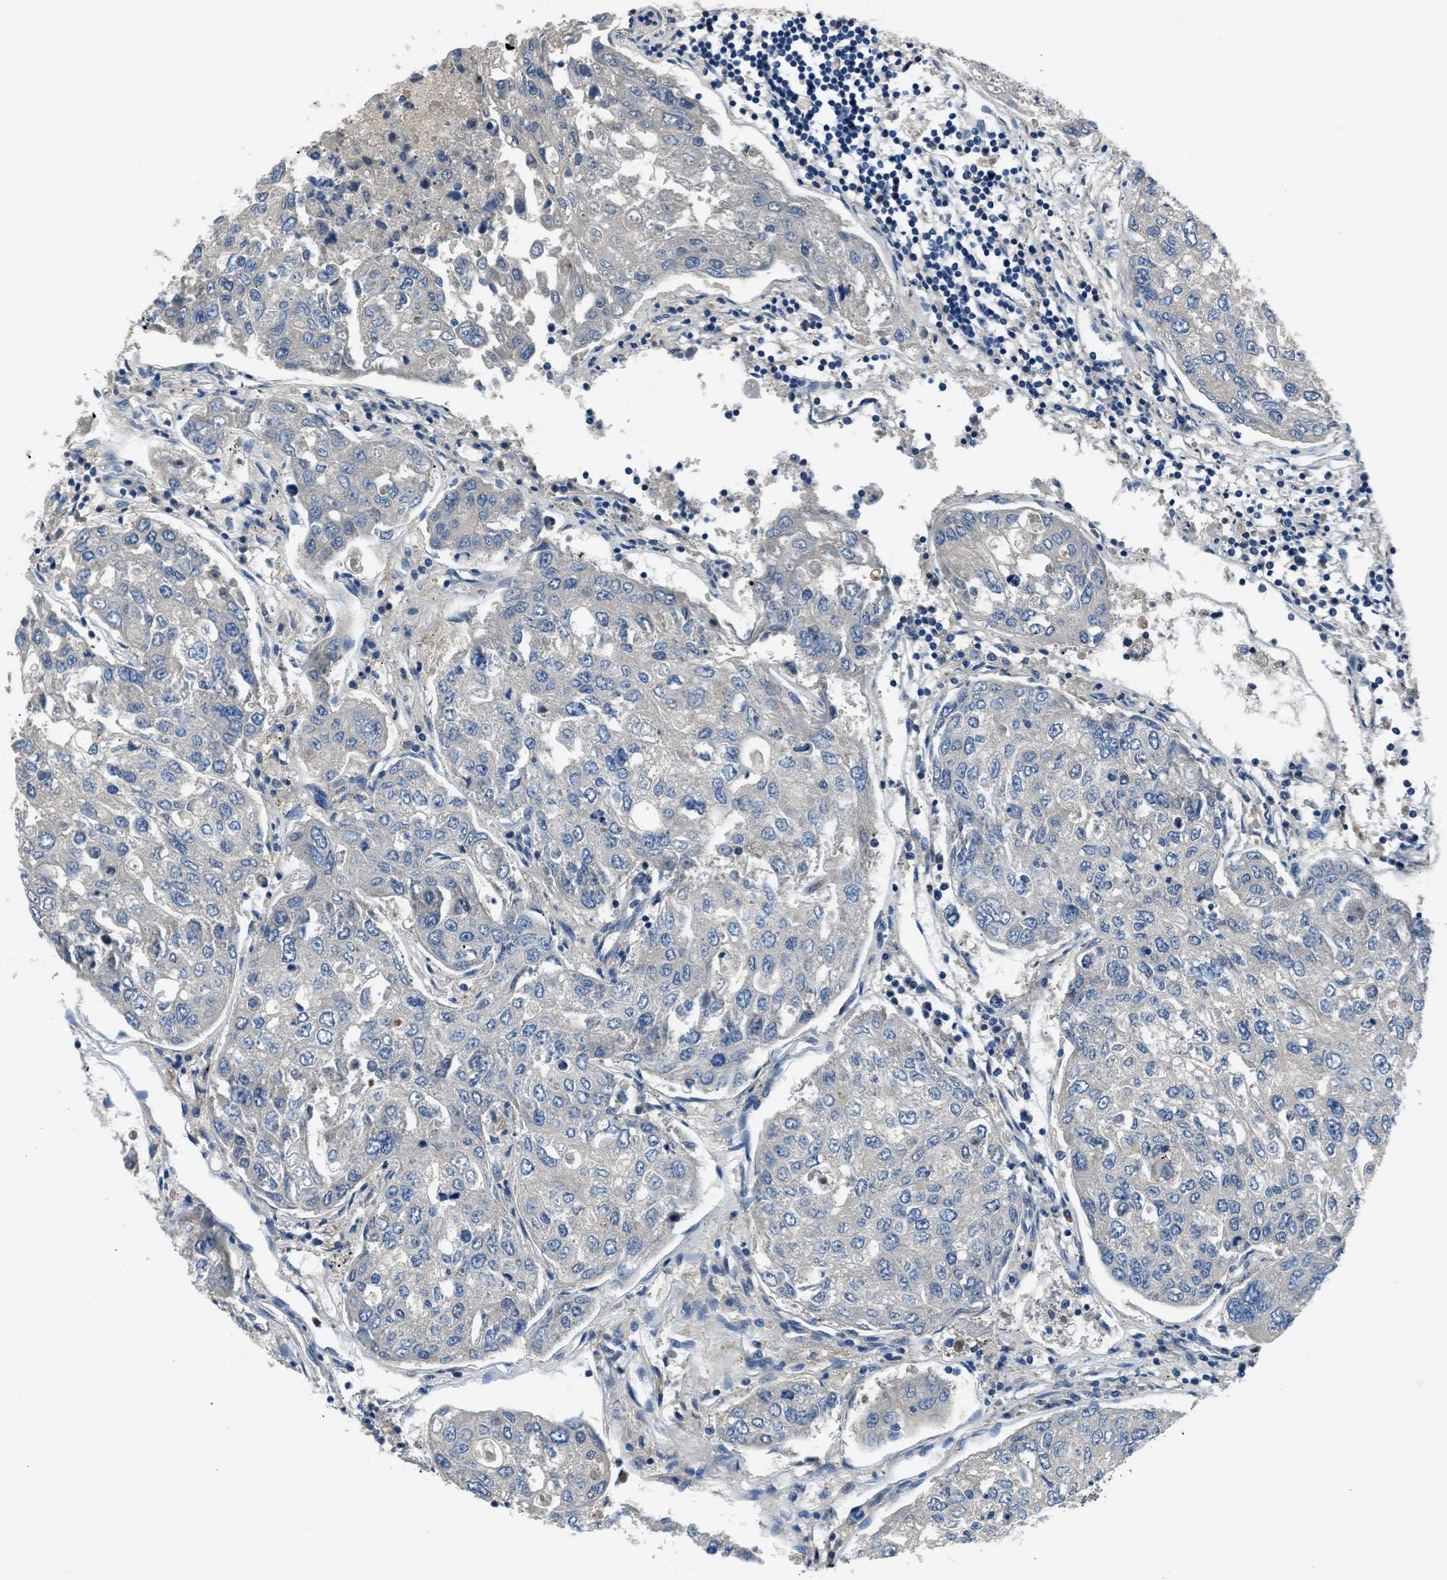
{"staining": {"intensity": "negative", "quantity": "none", "location": "none"}, "tissue": "urothelial cancer", "cell_type": "Tumor cells", "image_type": "cancer", "snomed": [{"axis": "morphology", "description": "Urothelial carcinoma, High grade"}, {"axis": "topography", "description": "Lymph node"}, {"axis": "topography", "description": "Urinary bladder"}], "caption": "This is an immunohistochemistry (IHC) photomicrograph of human high-grade urothelial carcinoma. There is no positivity in tumor cells.", "gene": "SLC38A6", "patient": {"sex": "male", "age": 51}}